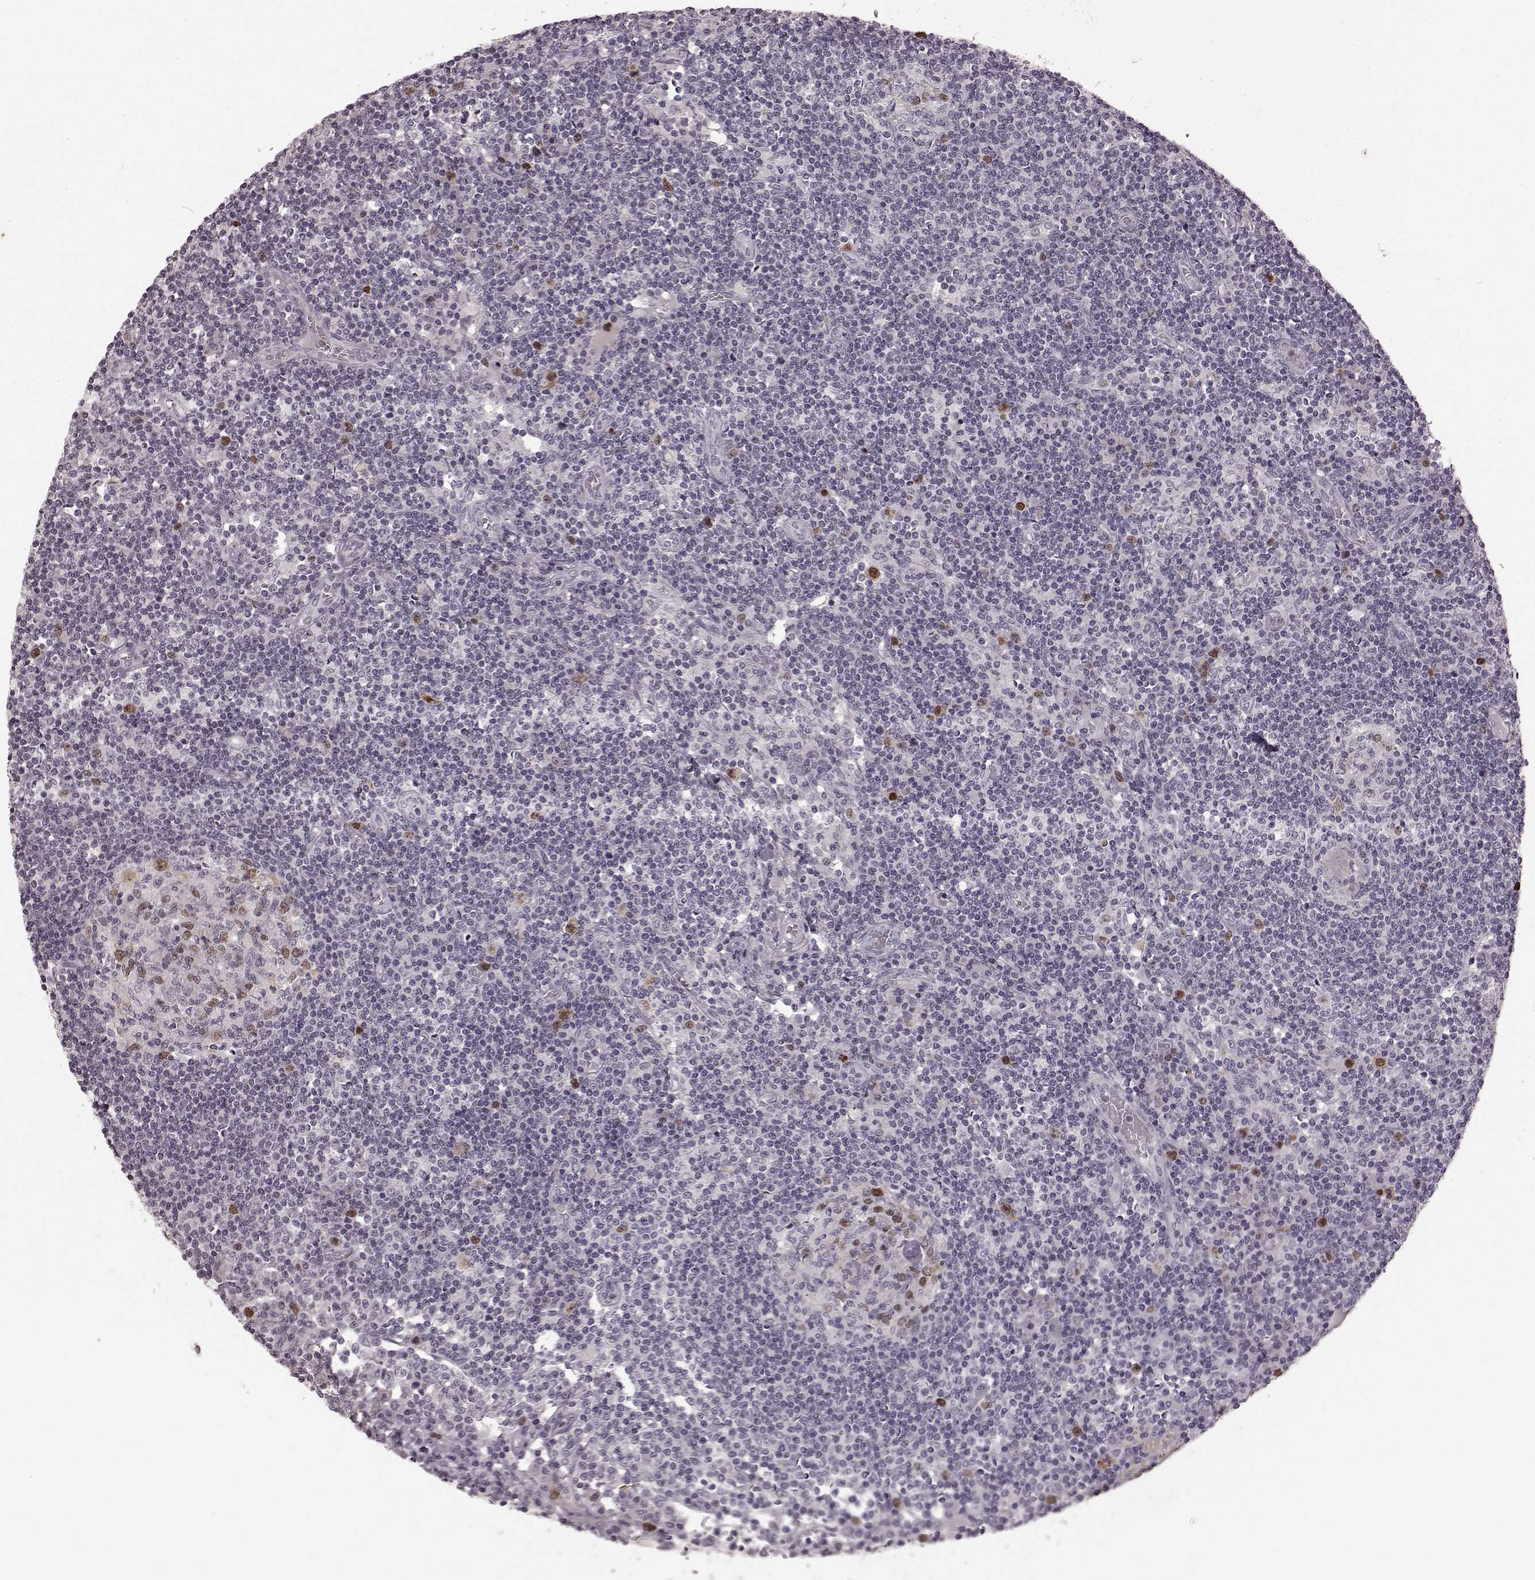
{"staining": {"intensity": "moderate", "quantity": "<25%", "location": "nuclear"}, "tissue": "lymph node", "cell_type": "Germinal center cells", "image_type": "normal", "snomed": [{"axis": "morphology", "description": "Normal tissue, NOS"}, {"axis": "topography", "description": "Lymph node"}], "caption": "Immunohistochemical staining of benign lymph node displays moderate nuclear protein positivity in about <25% of germinal center cells.", "gene": "CCNA2", "patient": {"sex": "female", "age": 72}}